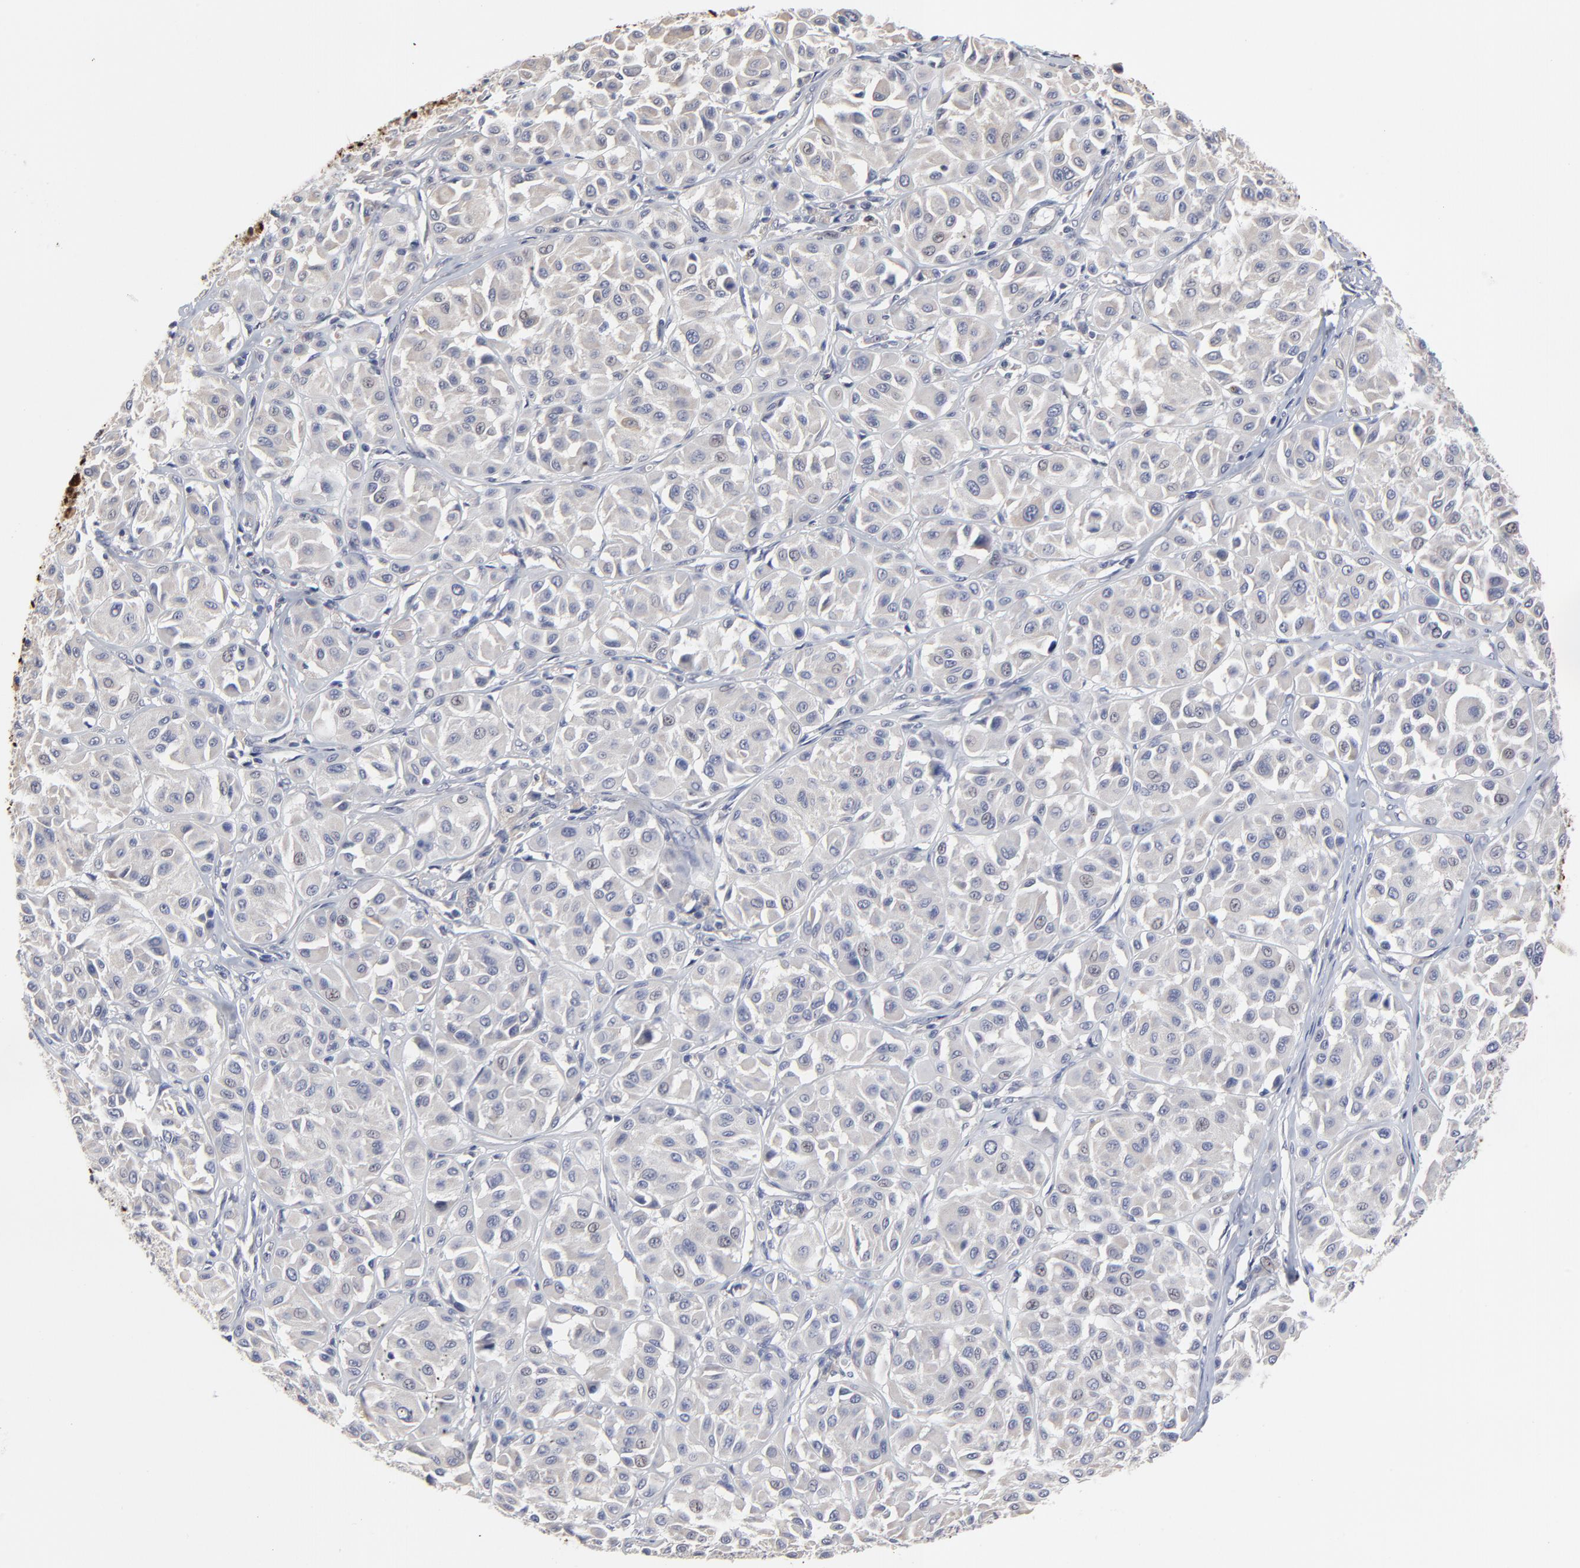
{"staining": {"intensity": "negative", "quantity": "none", "location": "none"}, "tissue": "melanoma", "cell_type": "Tumor cells", "image_type": "cancer", "snomed": [{"axis": "morphology", "description": "Malignant melanoma, Metastatic site"}, {"axis": "topography", "description": "Soft tissue"}], "caption": "Micrograph shows no protein expression in tumor cells of malignant melanoma (metastatic site) tissue. (Immunohistochemistry (ihc), brightfield microscopy, high magnification).", "gene": "MAGEA10", "patient": {"sex": "male", "age": 41}}